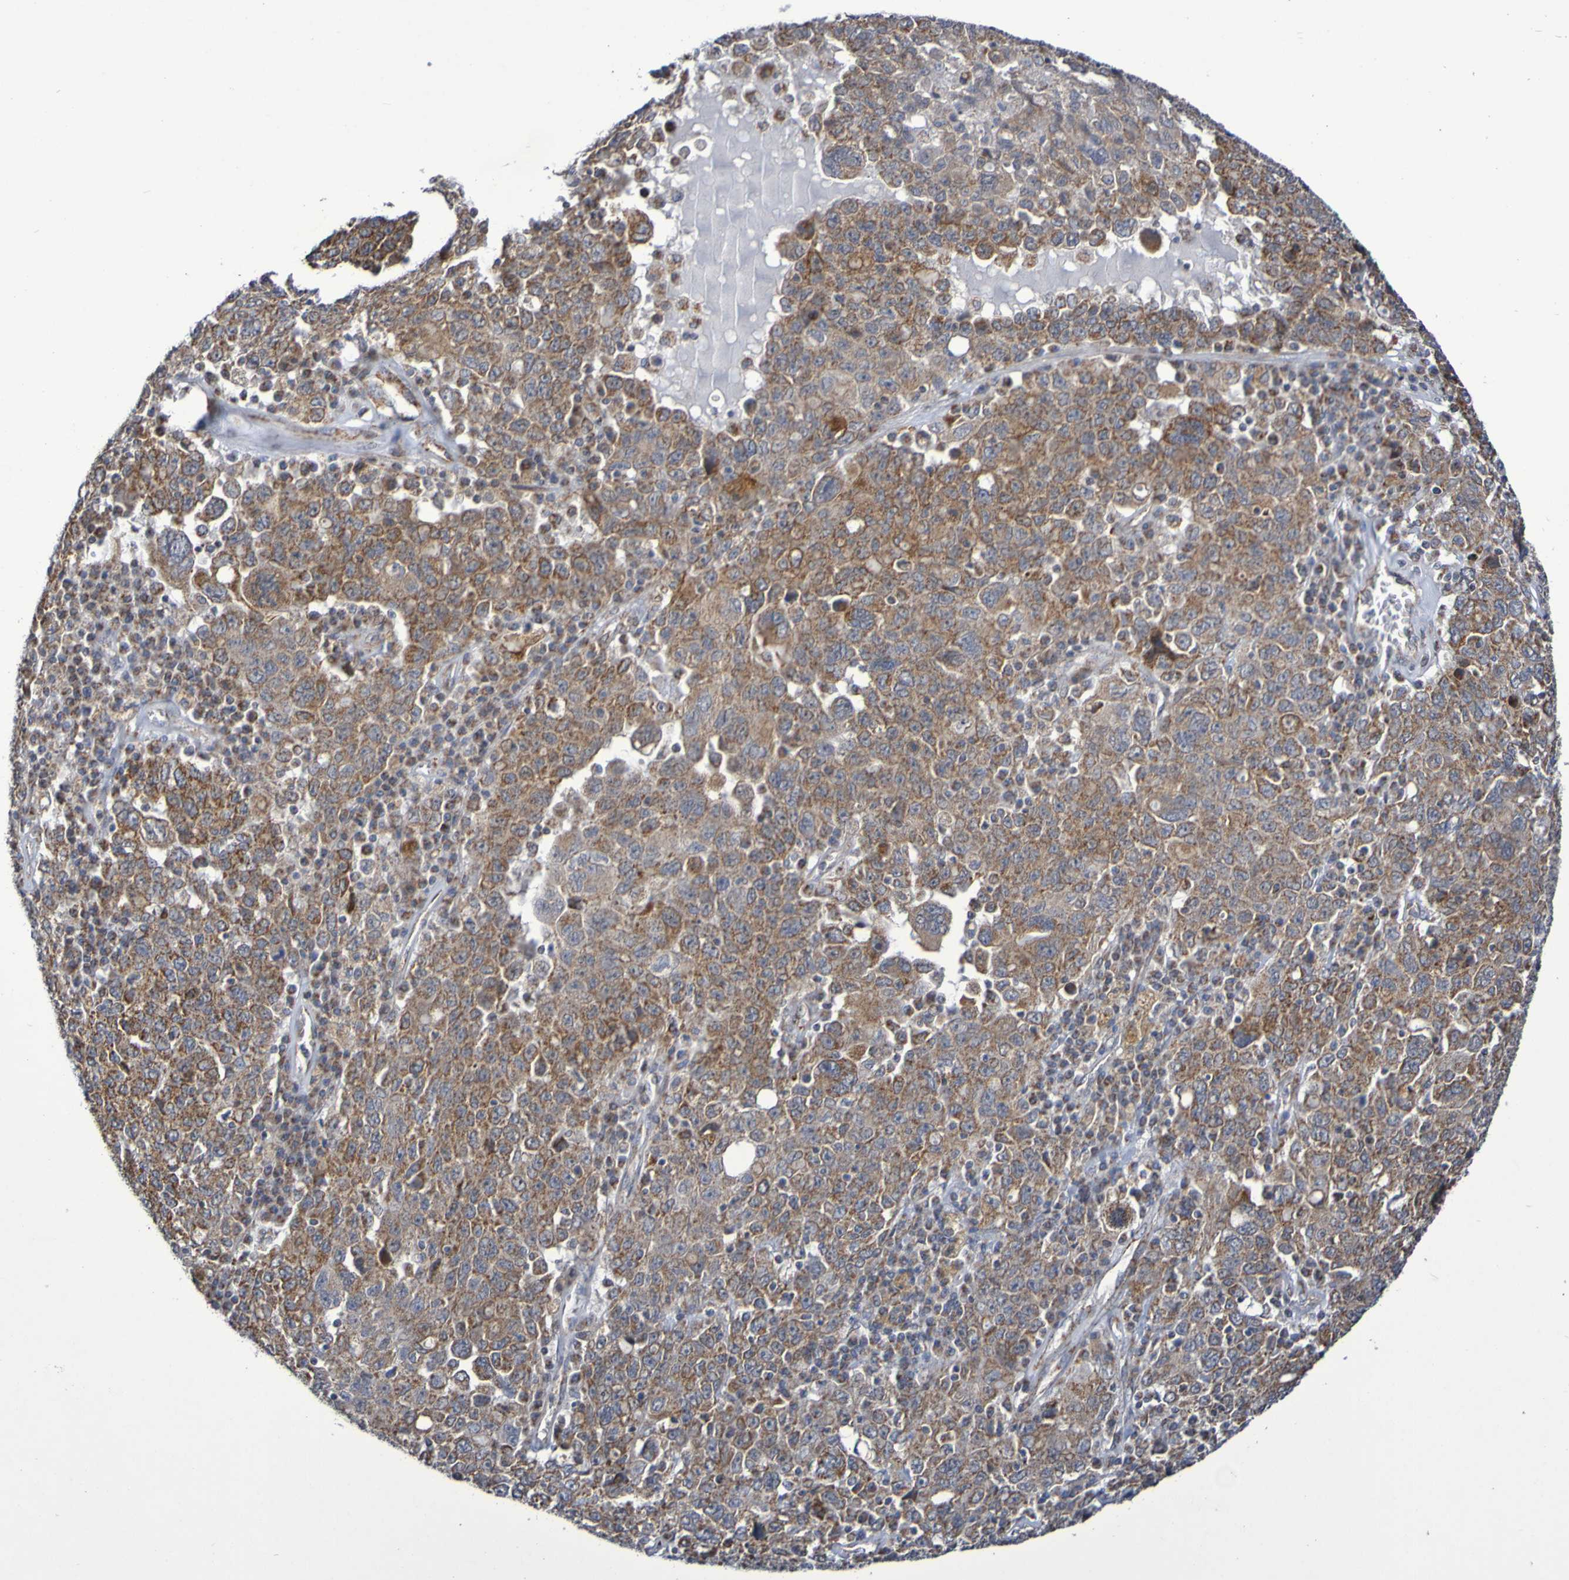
{"staining": {"intensity": "moderate", "quantity": ">75%", "location": "cytoplasmic/membranous"}, "tissue": "ovarian cancer", "cell_type": "Tumor cells", "image_type": "cancer", "snomed": [{"axis": "morphology", "description": "Carcinoma, endometroid"}, {"axis": "topography", "description": "Ovary"}], "caption": "Immunohistochemical staining of endometroid carcinoma (ovarian) demonstrates medium levels of moderate cytoplasmic/membranous staining in approximately >75% of tumor cells.", "gene": "DVL1", "patient": {"sex": "female", "age": 62}}